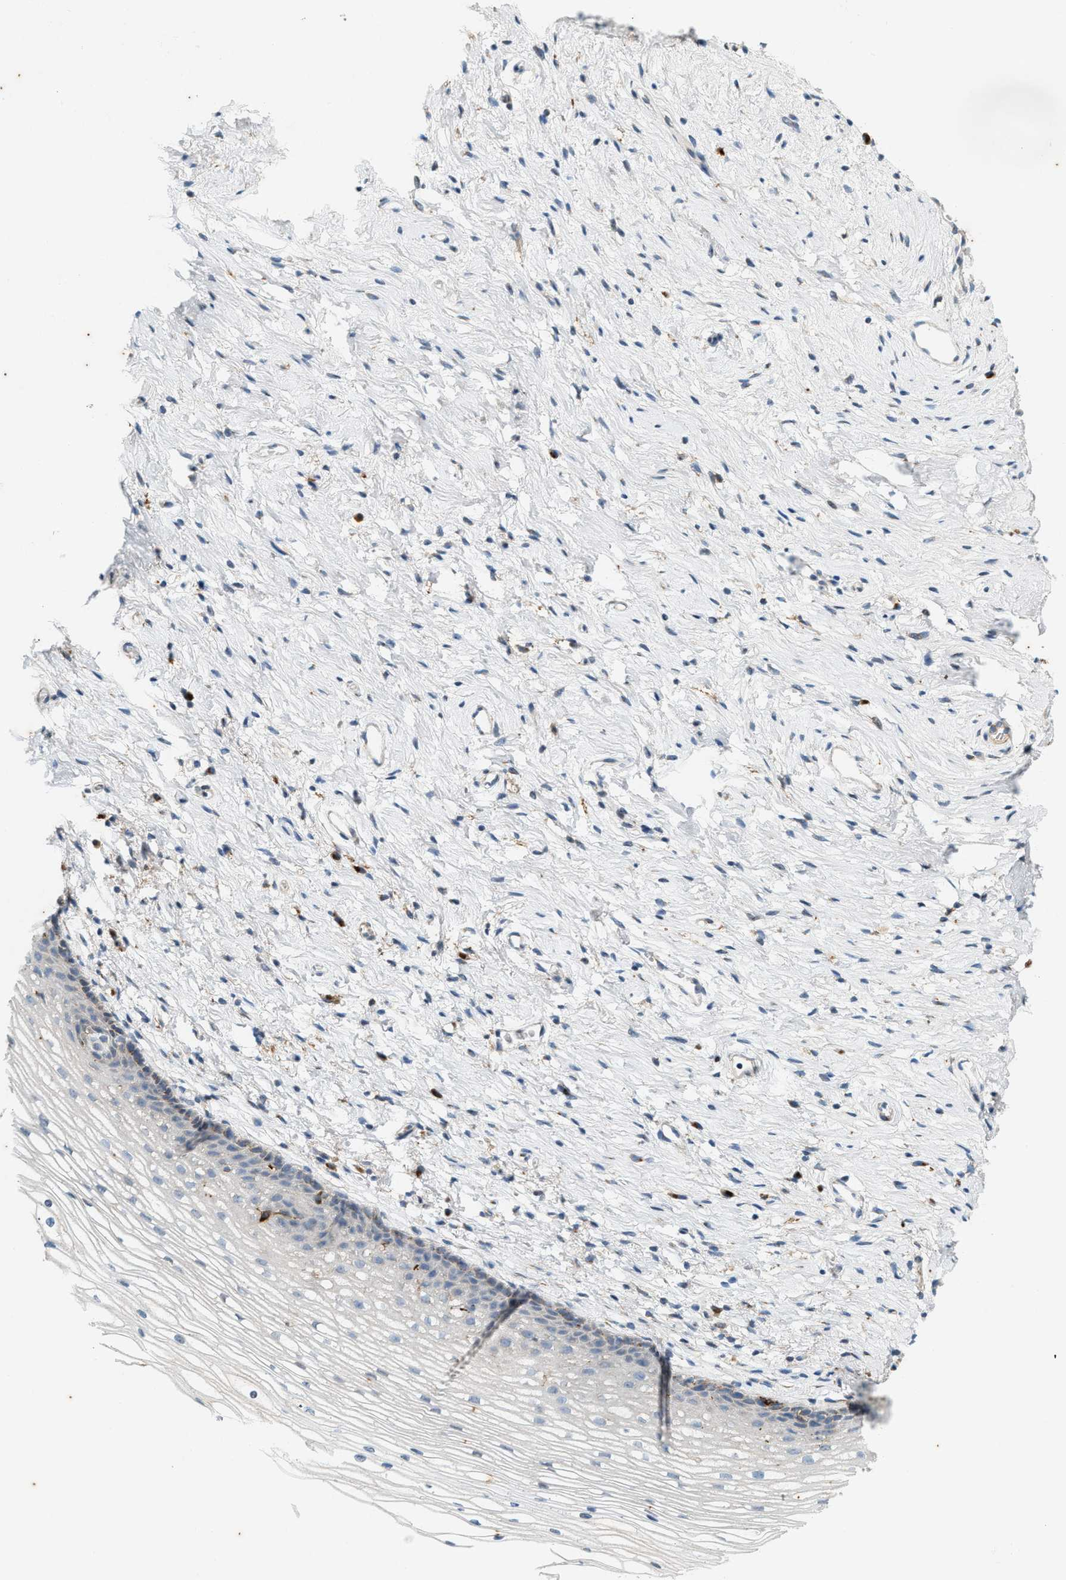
{"staining": {"intensity": "weak", "quantity": ">75%", "location": "cytoplasmic/membranous"}, "tissue": "cervix", "cell_type": "Glandular cells", "image_type": "normal", "snomed": [{"axis": "morphology", "description": "Normal tissue, NOS"}, {"axis": "topography", "description": "Cervix"}], "caption": "A low amount of weak cytoplasmic/membranous expression is seen in about >75% of glandular cells in benign cervix.", "gene": "CHPF2", "patient": {"sex": "female", "age": 77}}